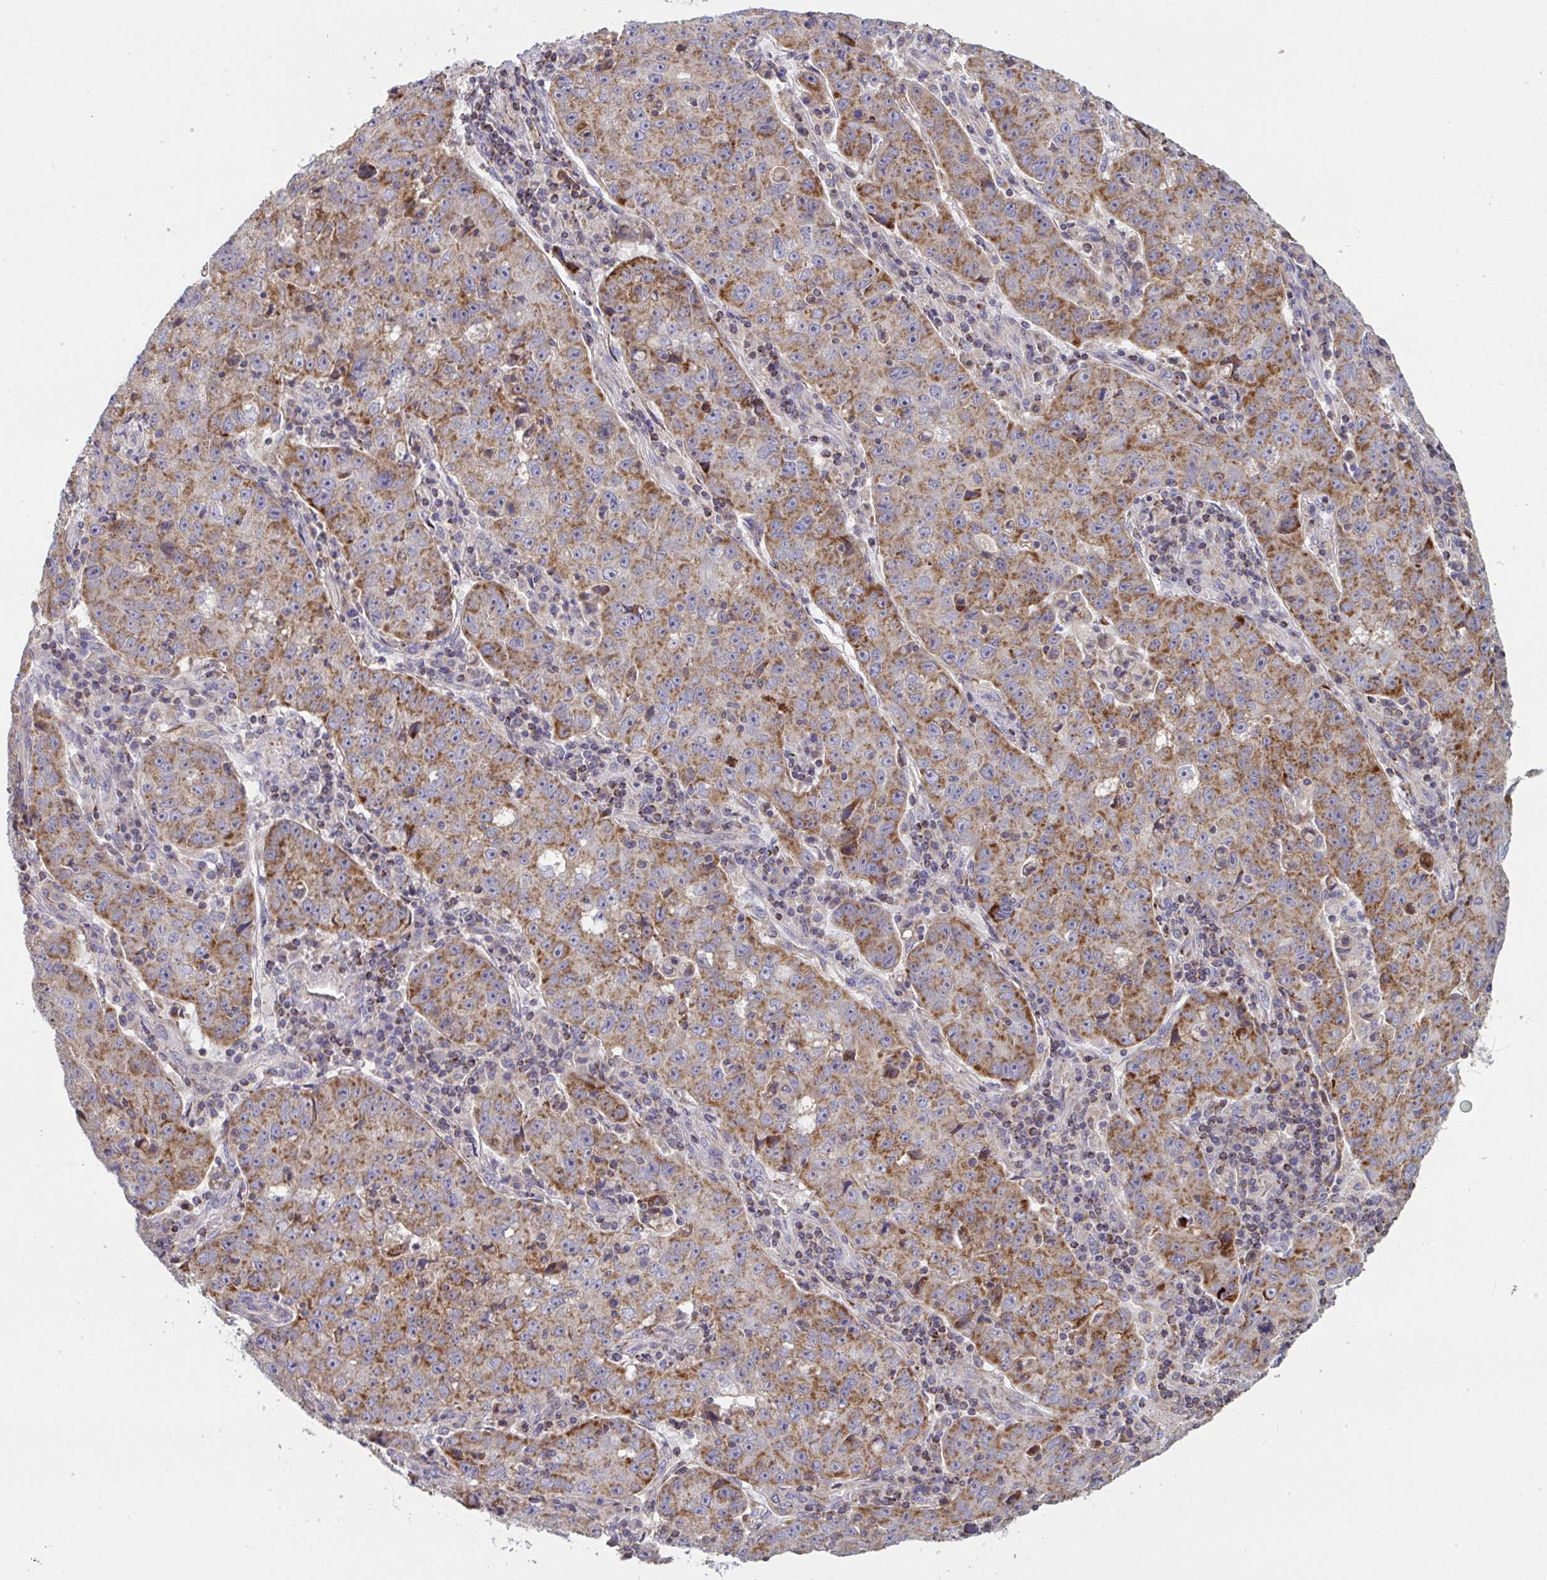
{"staining": {"intensity": "moderate", "quantity": ">75%", "location": "cytoplasmic/membranous"}, "tissue": "lung cancer", "cell_type": "Tumor cells", "image_type": "cancer", "snomed": [{"axis": "morphology", "description": "Normal morphology"}, {"axis": "morphology", "description": "Adenocarcinoma, NOS"}, {"axis": "topography", "description": "Lymph node"}, {"axis": "topography", "description": "Lung"}], "caption": "Protein expression analysis of human lung cancer reveals moderate cytoplasmic/membranous expression in about >75% of tumor cells.", "gene": "MICOS10", "patient": {"sex": "female", "age": 57}}